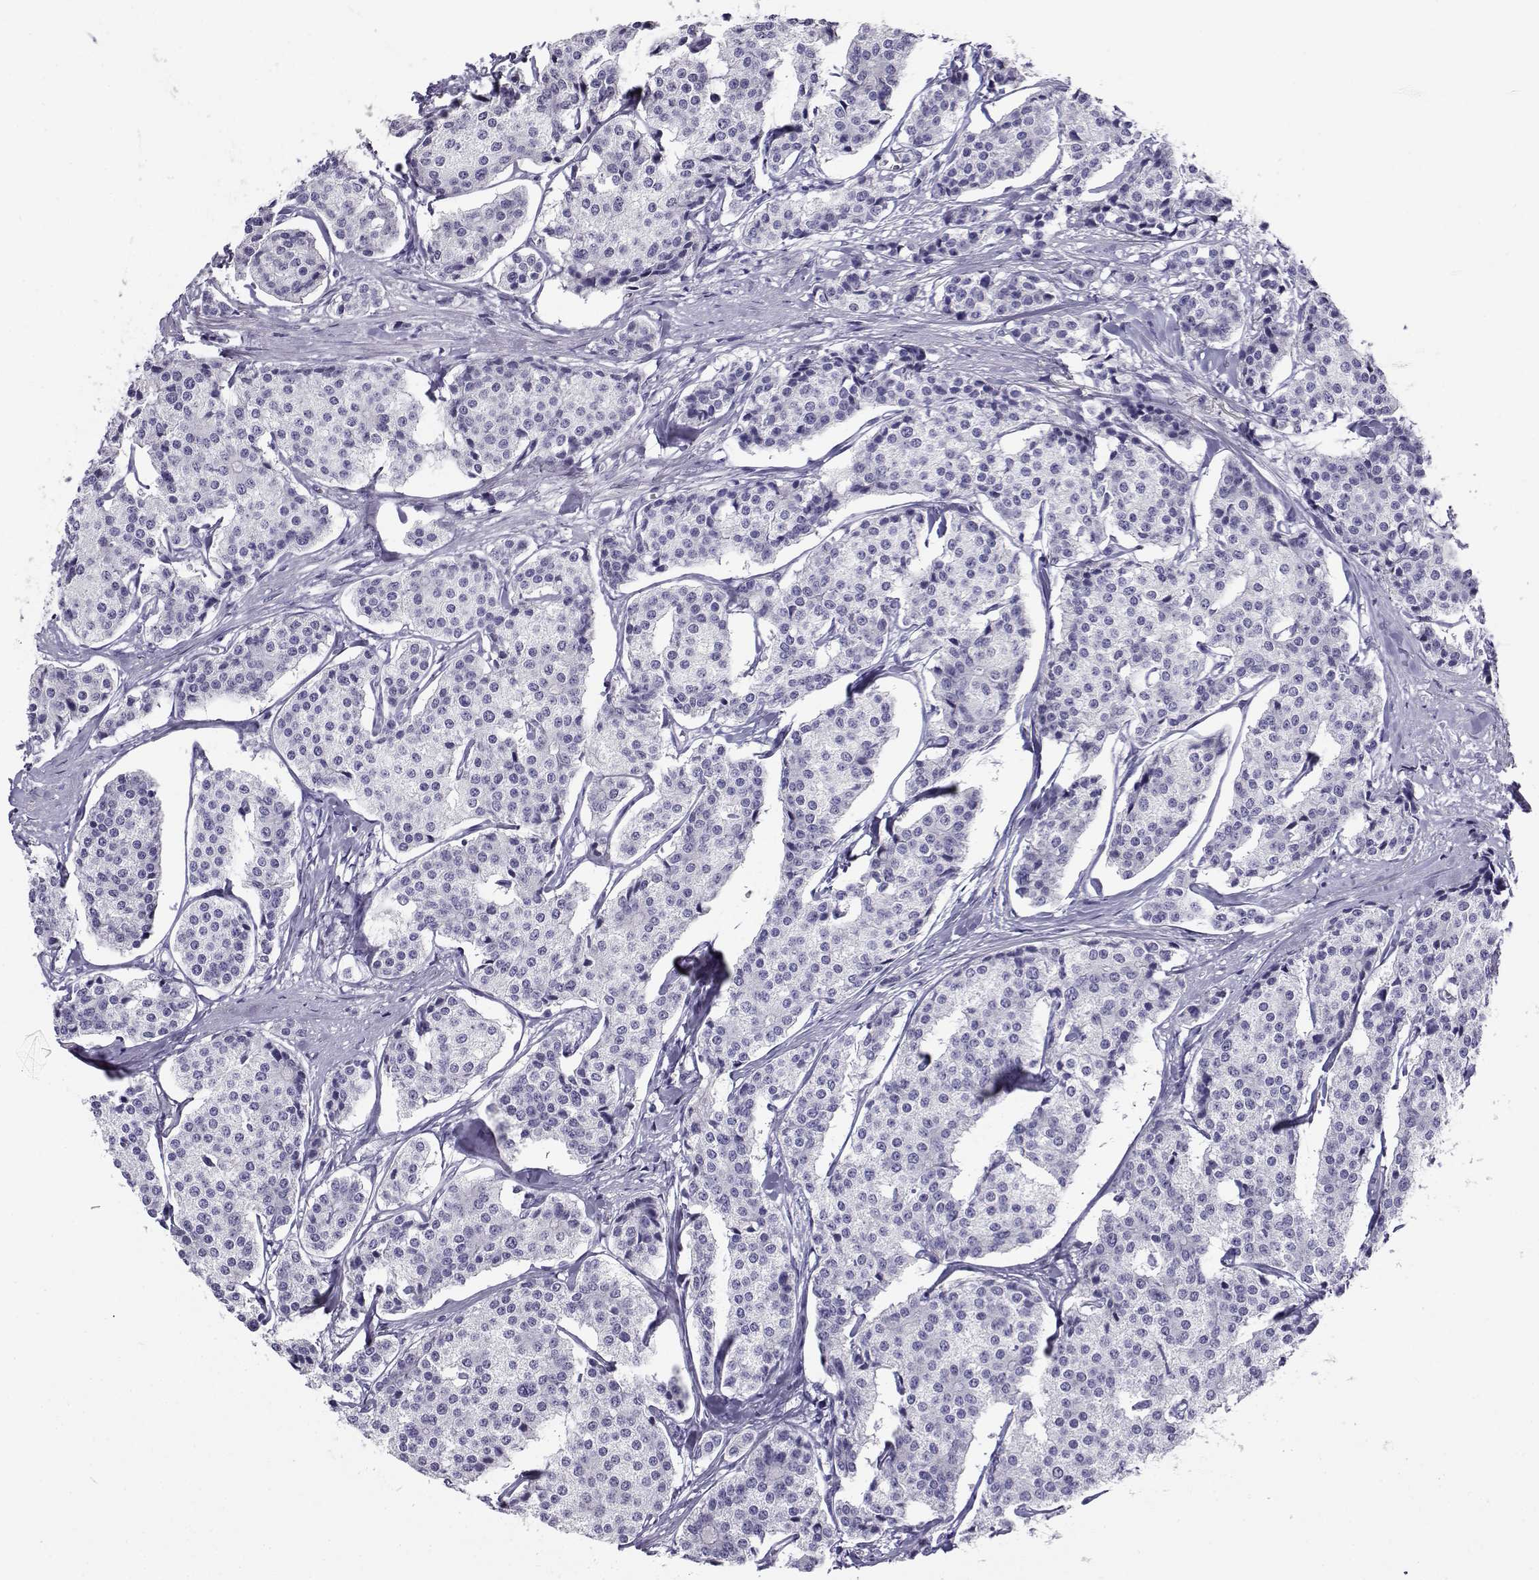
{"staining": {"intensity": "negative", "quantity": "none", "location": "none"}, "tissue": "carcinoid", "cell_type": "Tumor cells", "image_type": "cancer", "snomed": [{"axis": "morphology", "description": "Carcinoid, malignant, NOS"}, {"axis": "topography", "description": "Small intestine"}], "caption": "Immunohistochemical staining of carcinoid reveals no significant positivity in tumor cells. (DAB IHC with hematoxylin counter stain).", "gene": "CABS1", "patient": {"sex": "female", "age": 65}}